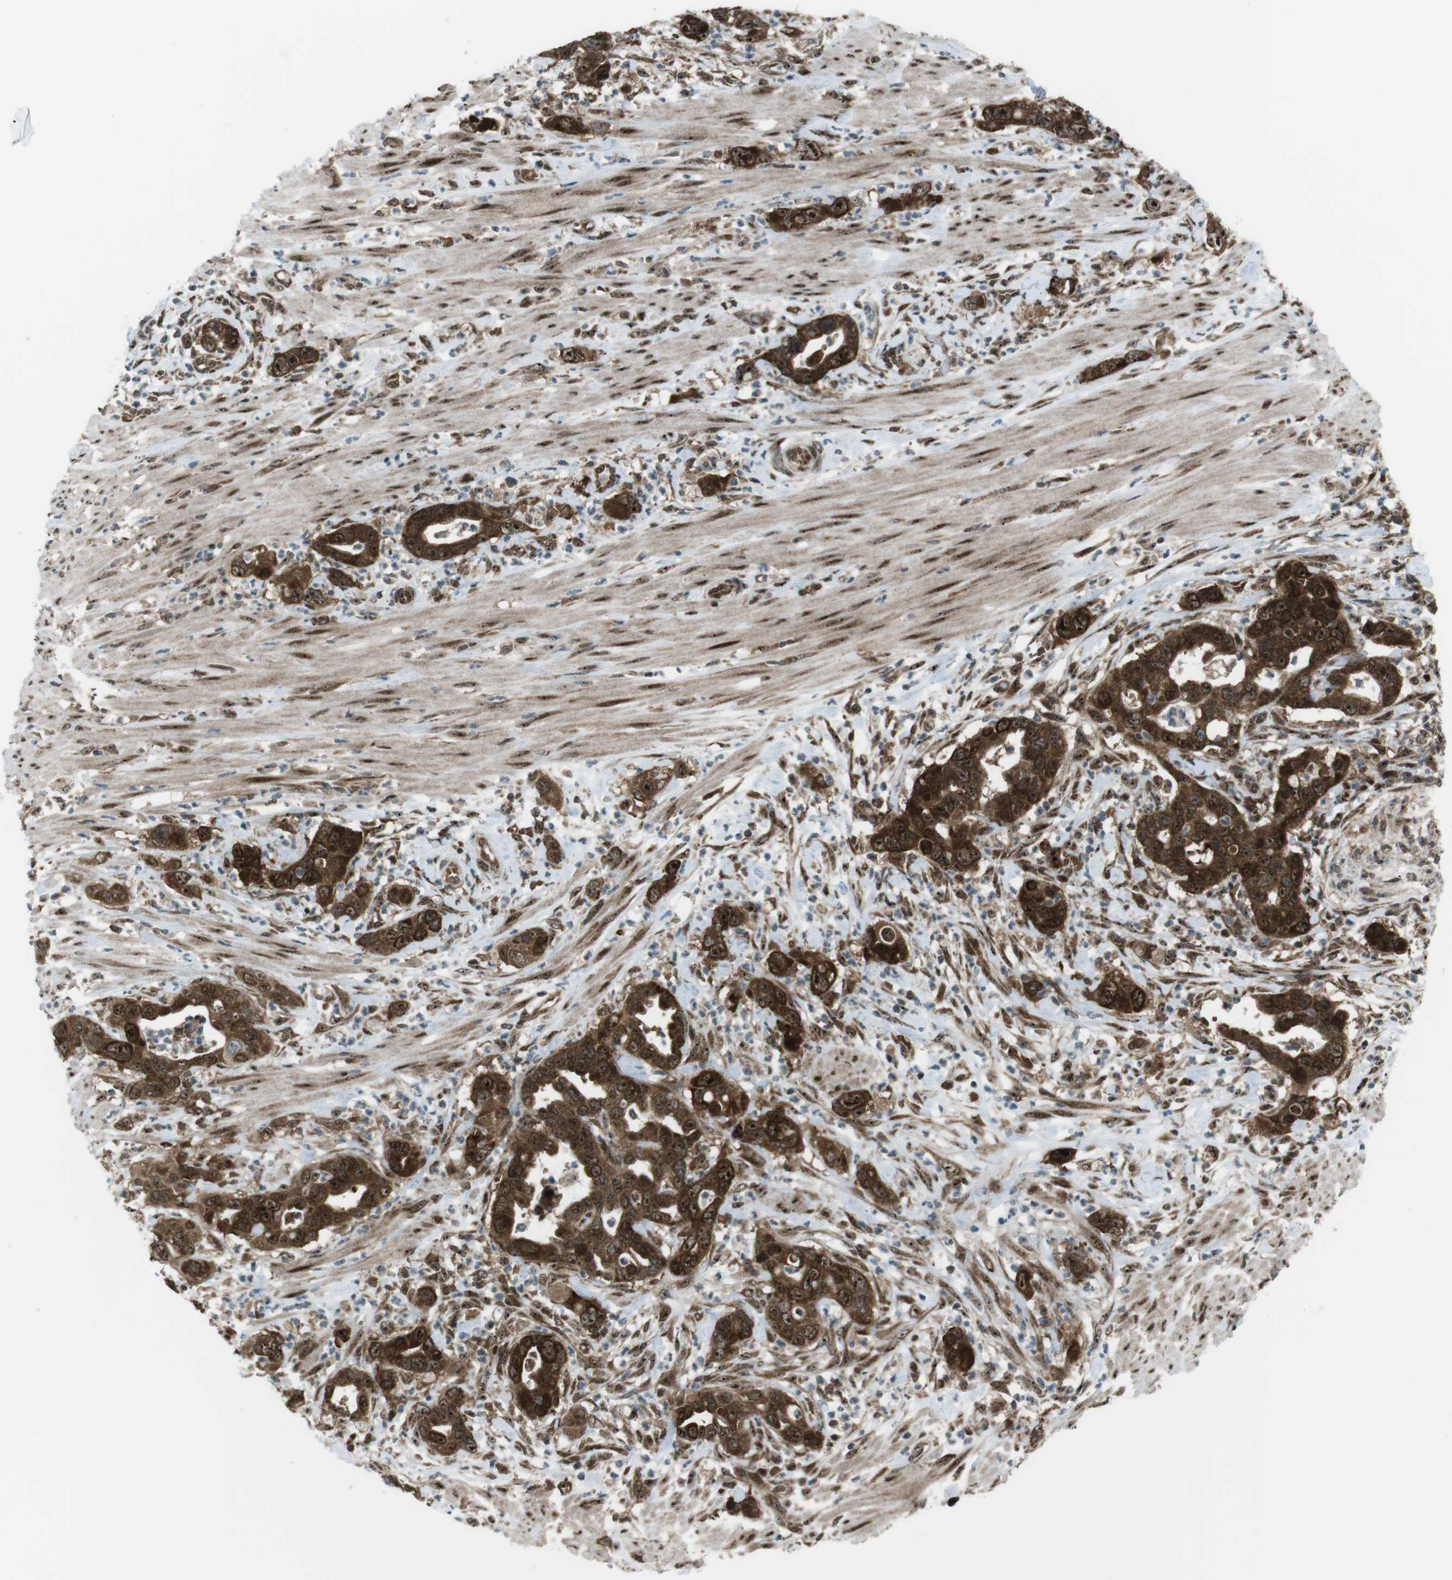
{"staining": {"intensity": "strong", "quantity": ">75%", "location": "cytoplasmic/membranous,nuclear"}, "tissue": "pancreatic cancer", "cell_type": "Tumor cells", "image_type": "cancer", "snomed": [{"axis": "morphology", "description": "Adenocarcinoma, NOS"}, {"axis": "topography", "description": "Pancreas"}], "caption": "Protein staining of pancreatic cancer tissue demonstrates strong cytoplasmic/membranous and nuclear staining in about >75% of tumor cells.", "gene": "CSNK1D", "patient": {"sex": "female", "age": 71}}